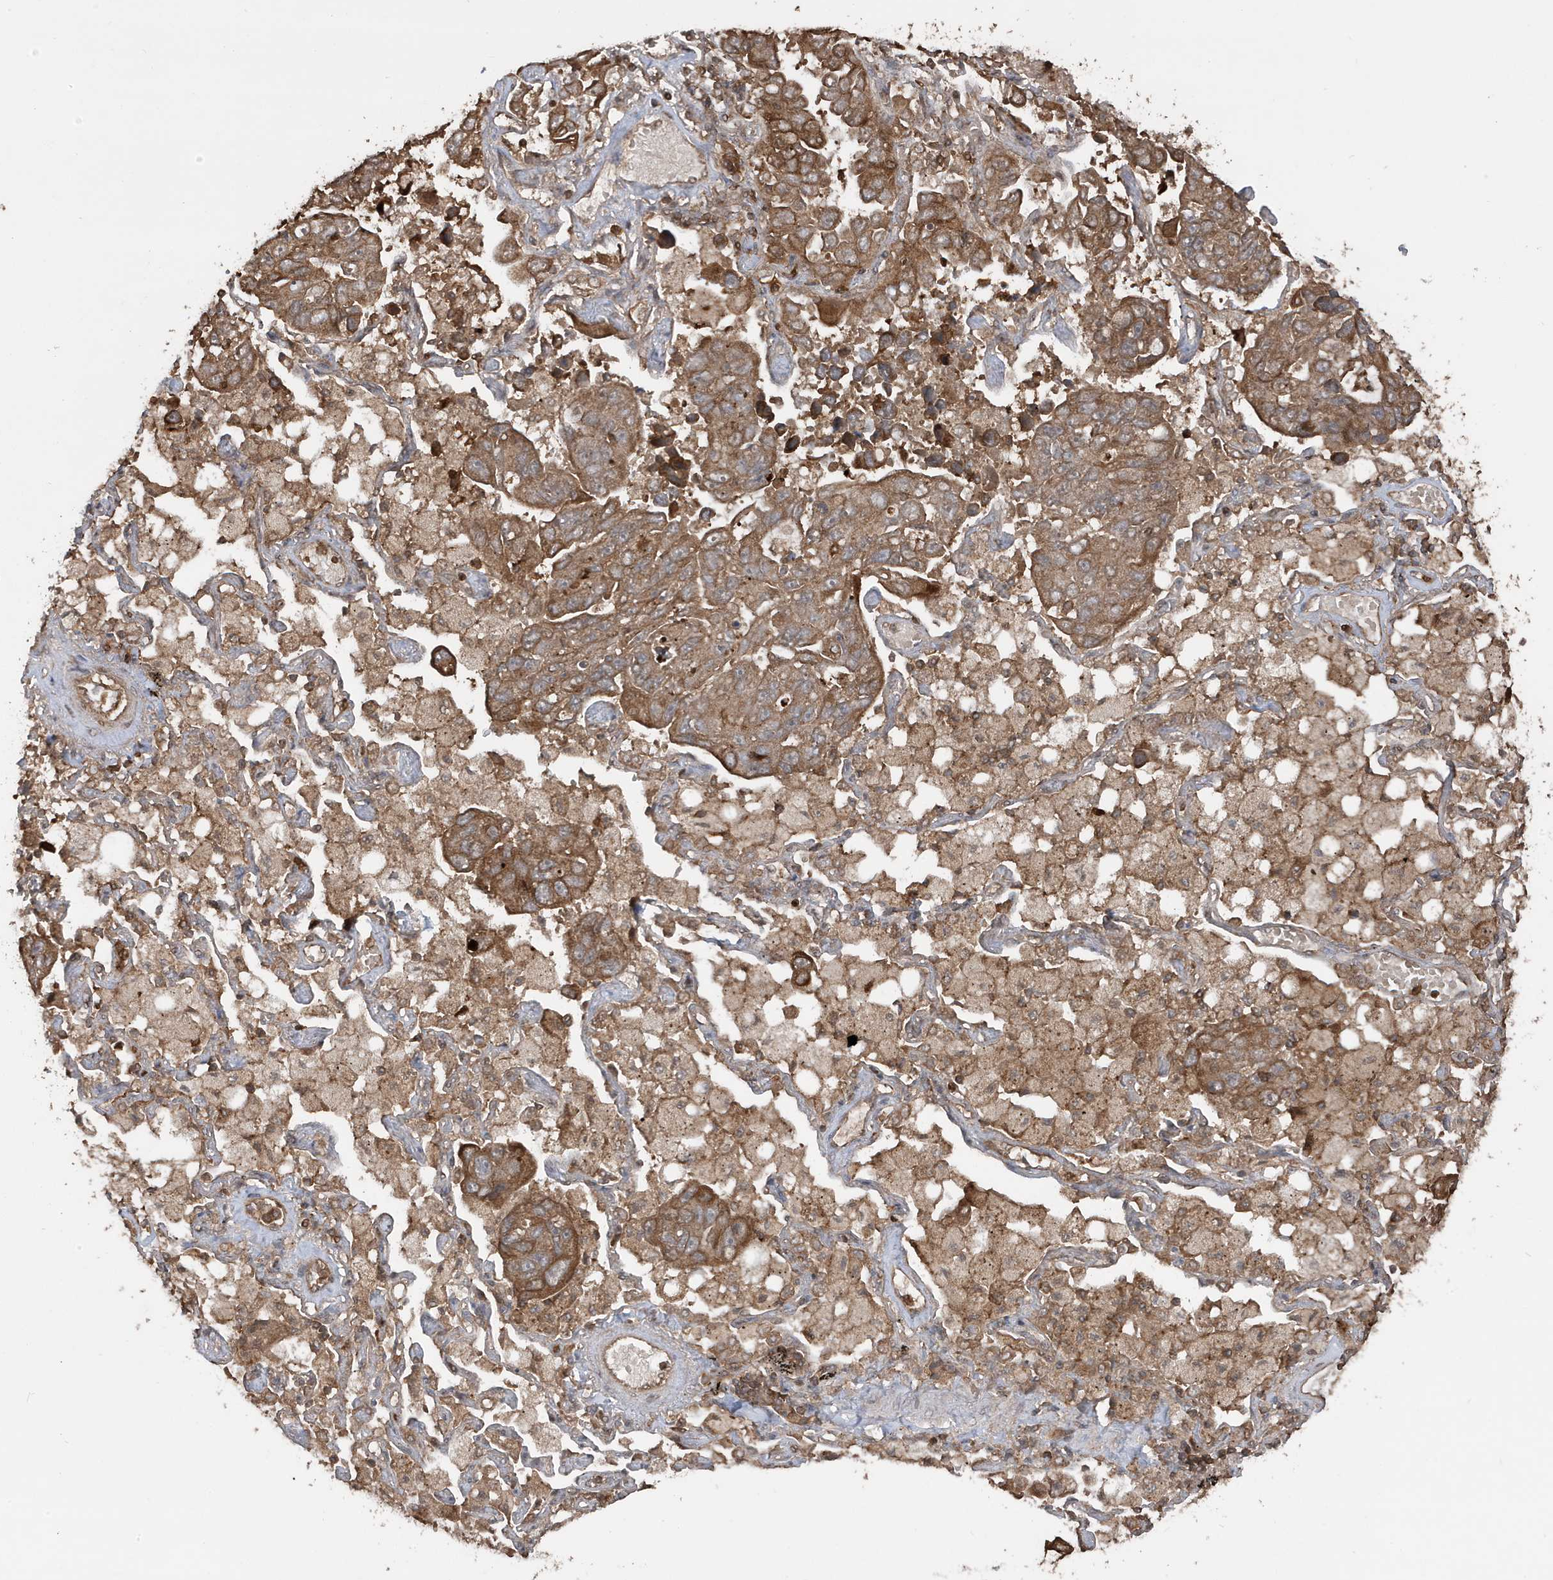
{"staining": {"intensity": "moderate", "quantity": ">75%", "location": "cytoplasmic/membranous"}, "tissue": "lung cancer", "cell_type": "Tumor cells", "image_type": "cancer", "snomed": [{"axis": "morphology", "description": "Adenocarcinoma, NOS"}, {"axis": "topography", "description": "Lung"}], "caption": "Human lung adenocarcinoma stained with a protein marker demonstrates moderate staining in tumor cells.", "gene": "ASAP1", "patient": {"sex": "male", "age": 64}}